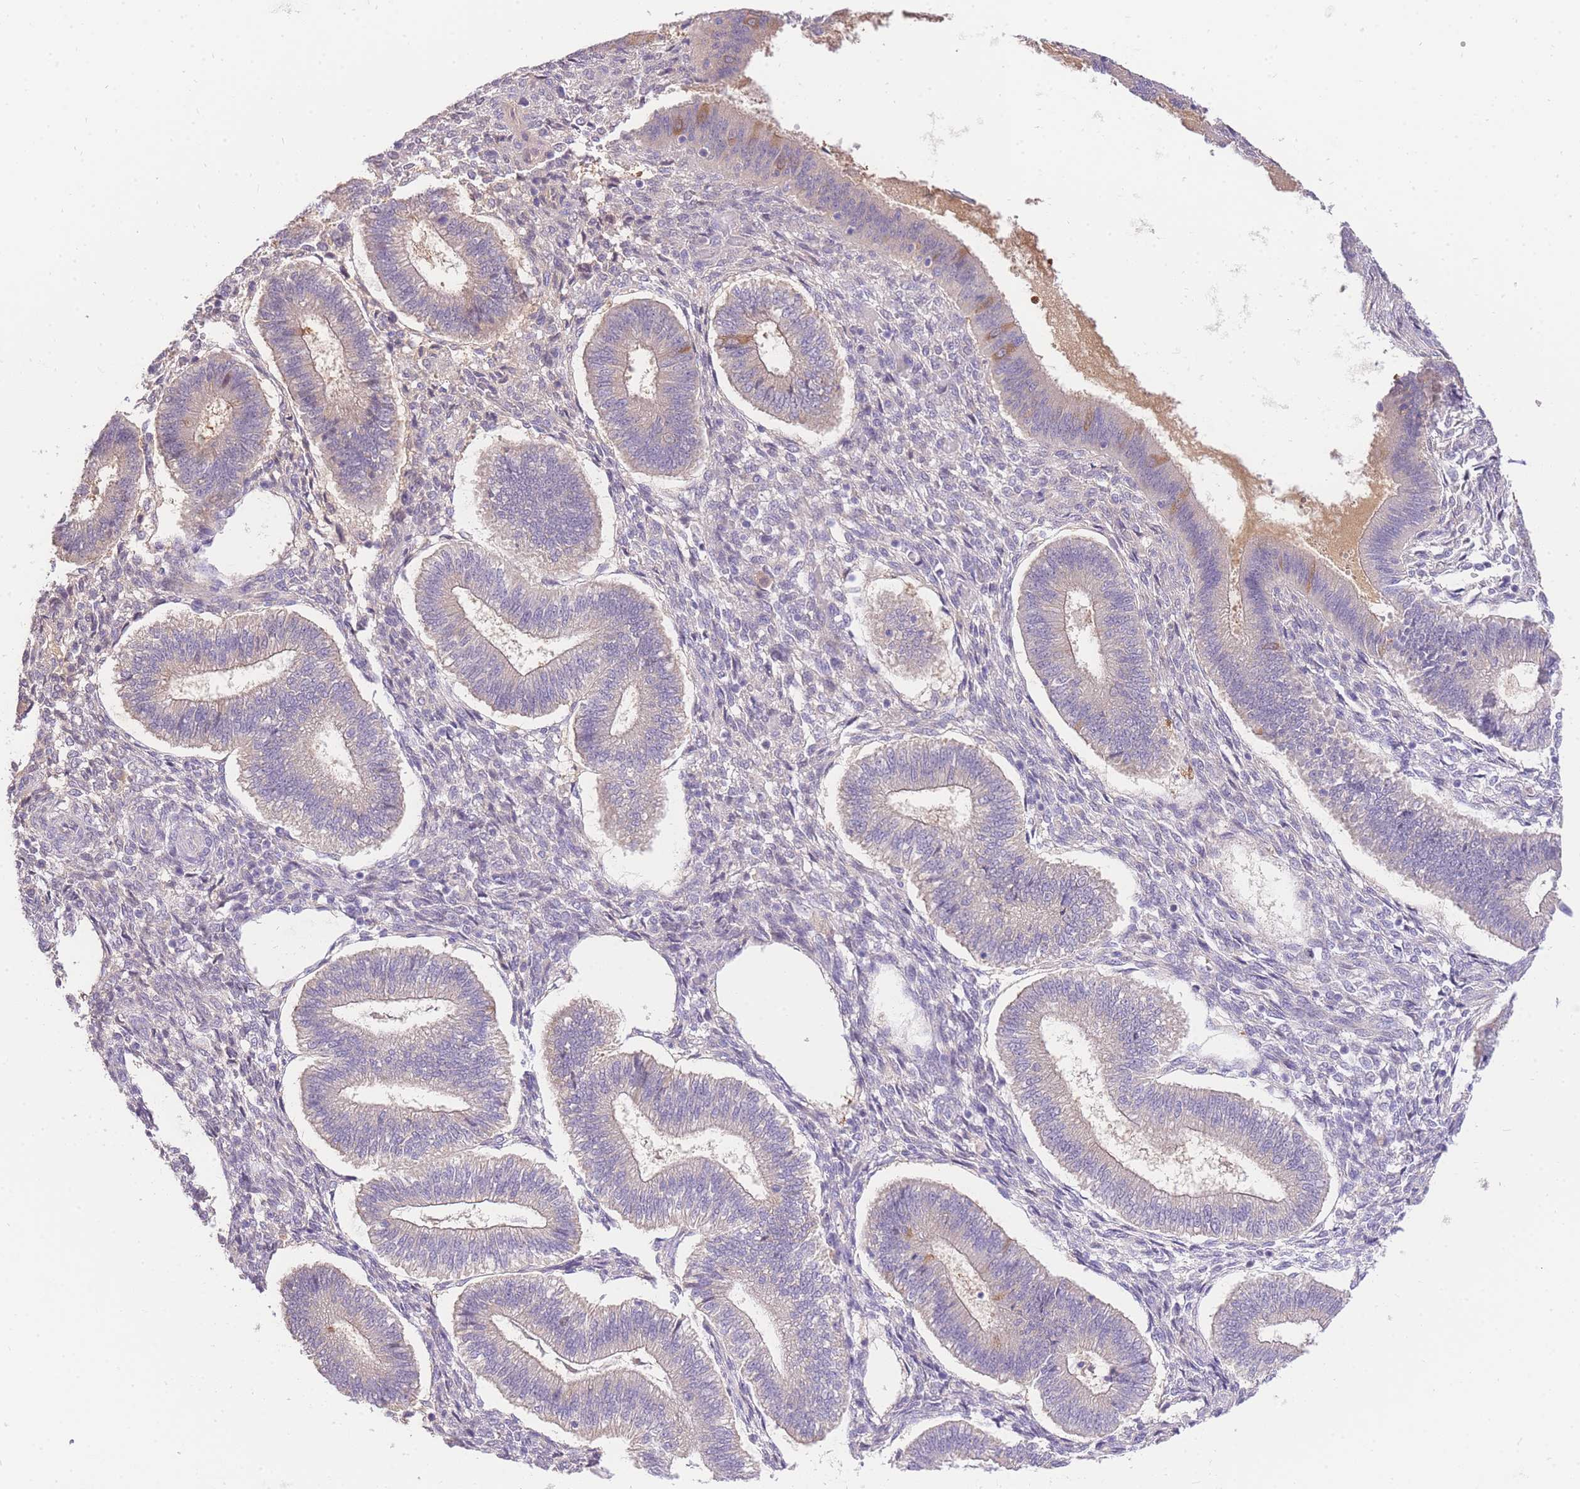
{"staining": {"intensity": "negative", "quantity": "none", "location": "none"}, "tissue": "endometrium", "cell_type": "Cells in endometrial stroma", "image_type": "normal", "snomed": [{"axis": "morphology", "description": "Normal tissue, NOS"}, {"axis": "topography", "description": "Endometrium"}], "caption": "Immunohistochemistry (IHC) of benign human endometrium displays no expression in cells in endometrial stroma. The staining was performed using DAB (3,3'-diaminobenzidine) to visualize the protein expression in brown, while the nuclei were stained in blue with hematoxylin (Magnification: 20x).", "gene": "LIPH", "patient": {"sex": "female", "age": 25}}